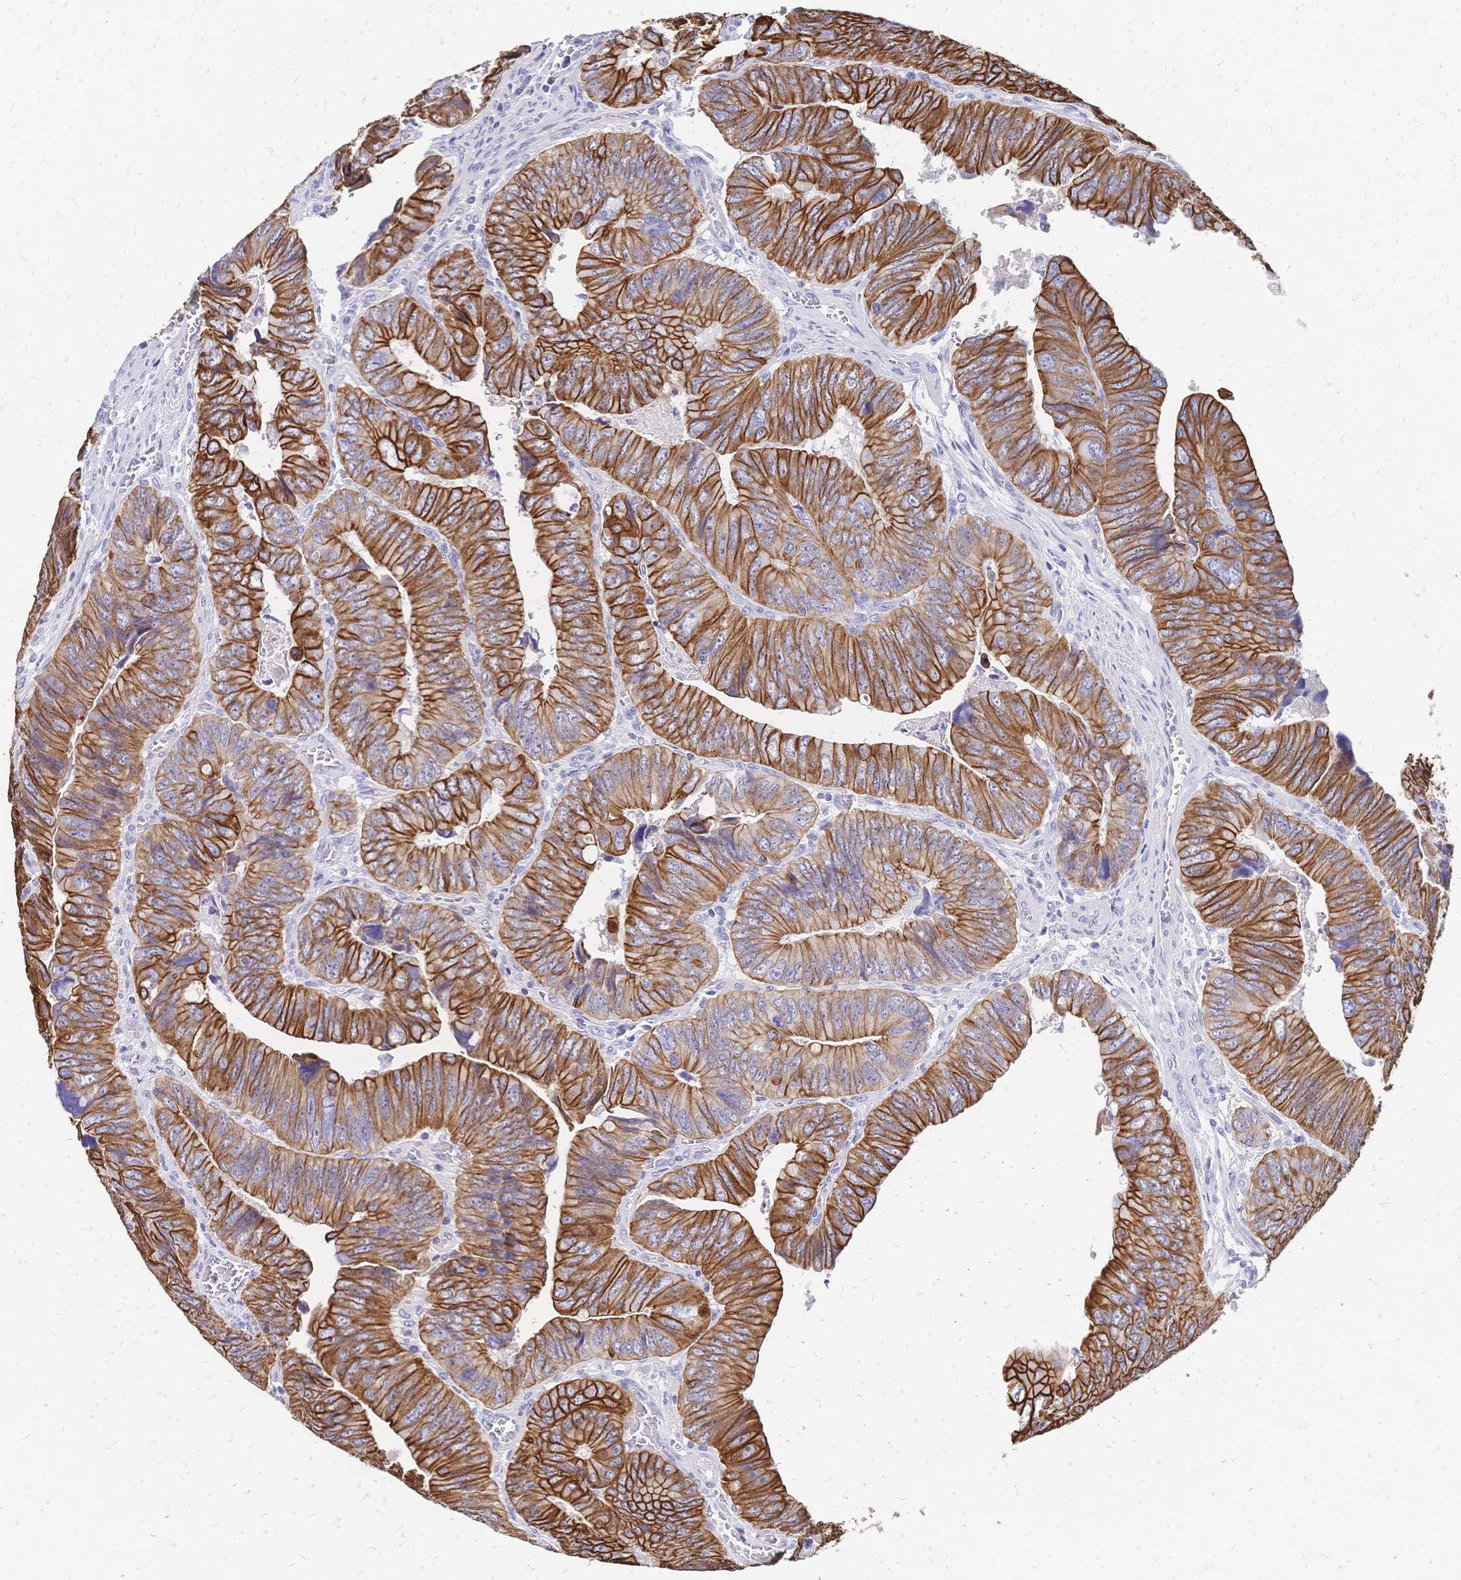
{"staining": {"intensity": "strong", "quantity": ">75%", "location": "cytoplasmic/membranous"}, "tissue": "colorectal cancer", "cell_type": "Tumor cells", "image_type": "cancer", "snomed": [{"axis": "morphology", "description": "Adenocarcinoma, NOS"}, {"axis": "topography", "description": "Colon"}], "caption": "Protein staining exhibits strong cytoplasmic/membranous expression in about >75% of tumor cells in adenocarcinoma (colorectal).", "gene": "DTNB", "patient": {"sex": "female", "age": 84}}